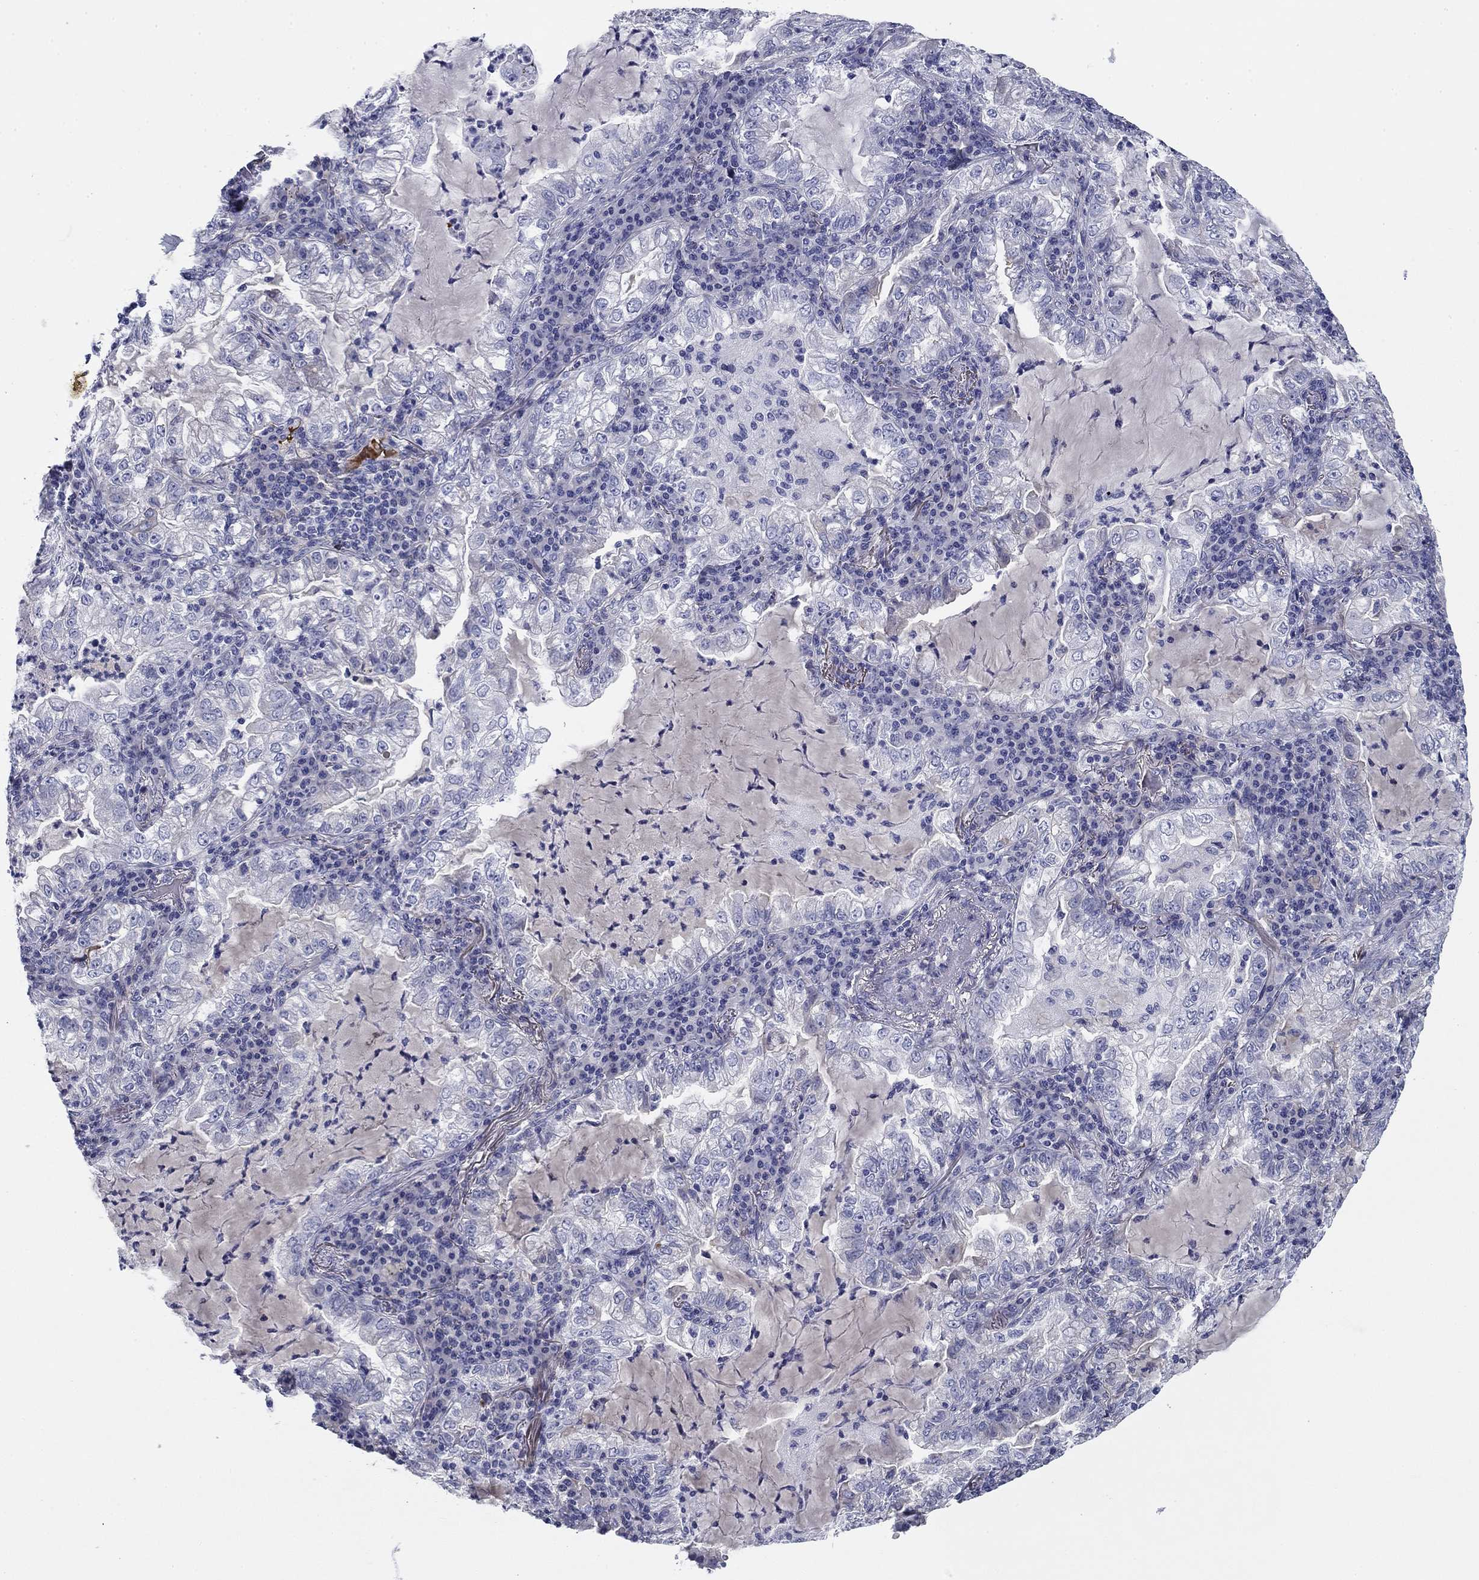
{"staining": {"intensity": "negative", "quantity": "none", "location": "none"}, "tissue": "lung cancer", "cell_type": "Tumor cells", "image_type": "cancer", "snomed": [{"axis": "morphology", "description": "Adenocarcinoma, NOS"}, {"axis": "topography", "description": "Lung"}], "caption": "DAB (3,3'-diaminobenzidine) immunohistochemical staining of human lung cancer (adenocarcinoma) demonstrates no significant staining in tumor cells.", "gene": "CPLX4", "patient": {"sex": "female", "age": 73}}